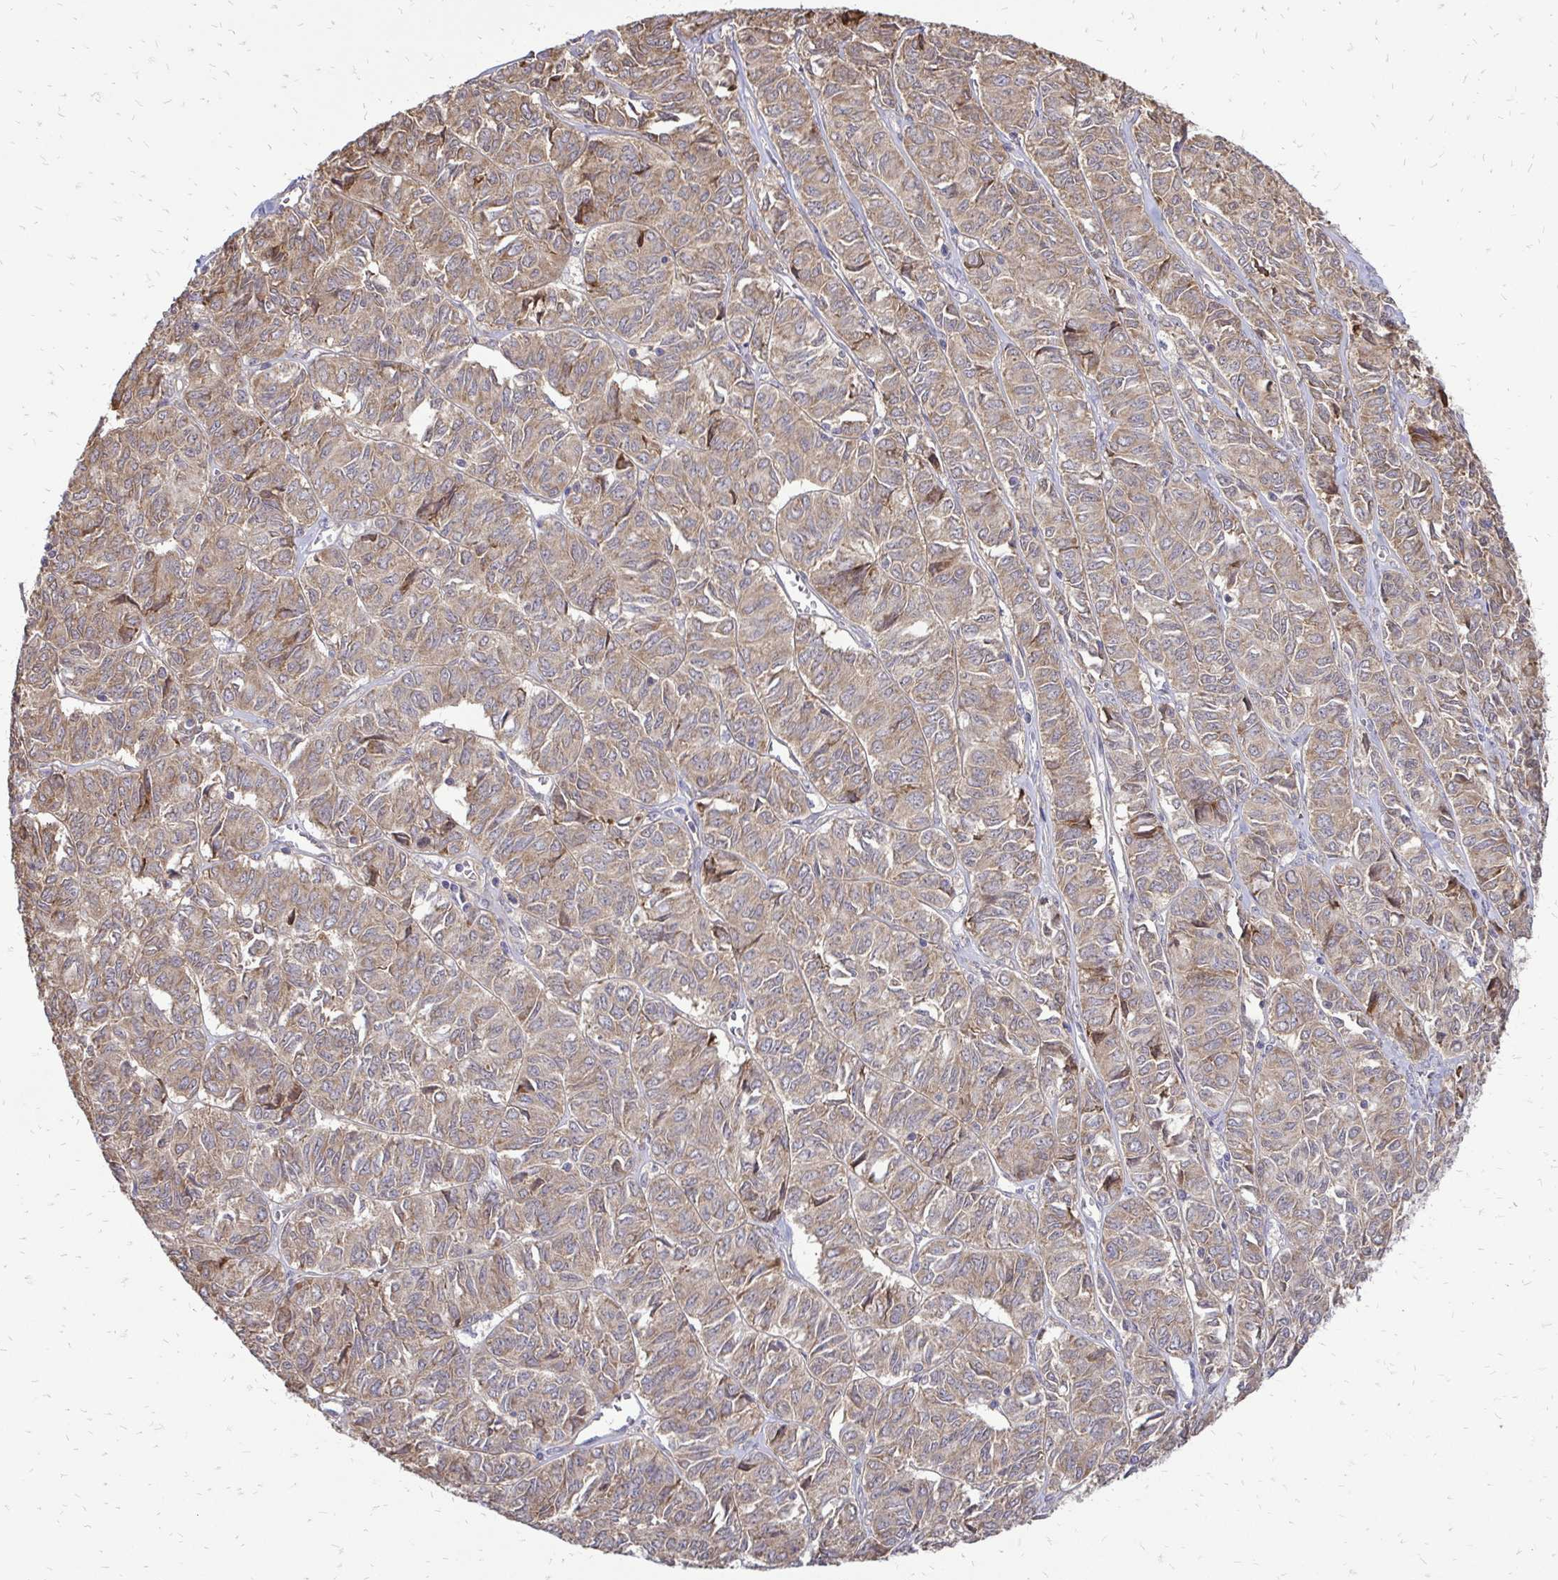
{"staining": {"intensity": "weak", "quantity": ">75%", "location": "cytoplasmic/membranous"}, "tissue": "ovarian cancer", "cell_type": "Tumor cells", "image_type": "cancer", "snomed": [{"axis": "morphology", "description": "Carcinoma, endometroid"}, {"axis": "topography", "description": "Ovary"}], "caption": "Immunohistochemistry (IHC) image of ovarian endometroid carcinoma stained for a protein (brown), which demonstrates low levels of weak cytoplasmic/membranous staining in about >75% of tumor cells.", "gene": "RPS3", "patient": {"sex": "female", "age": 80}}